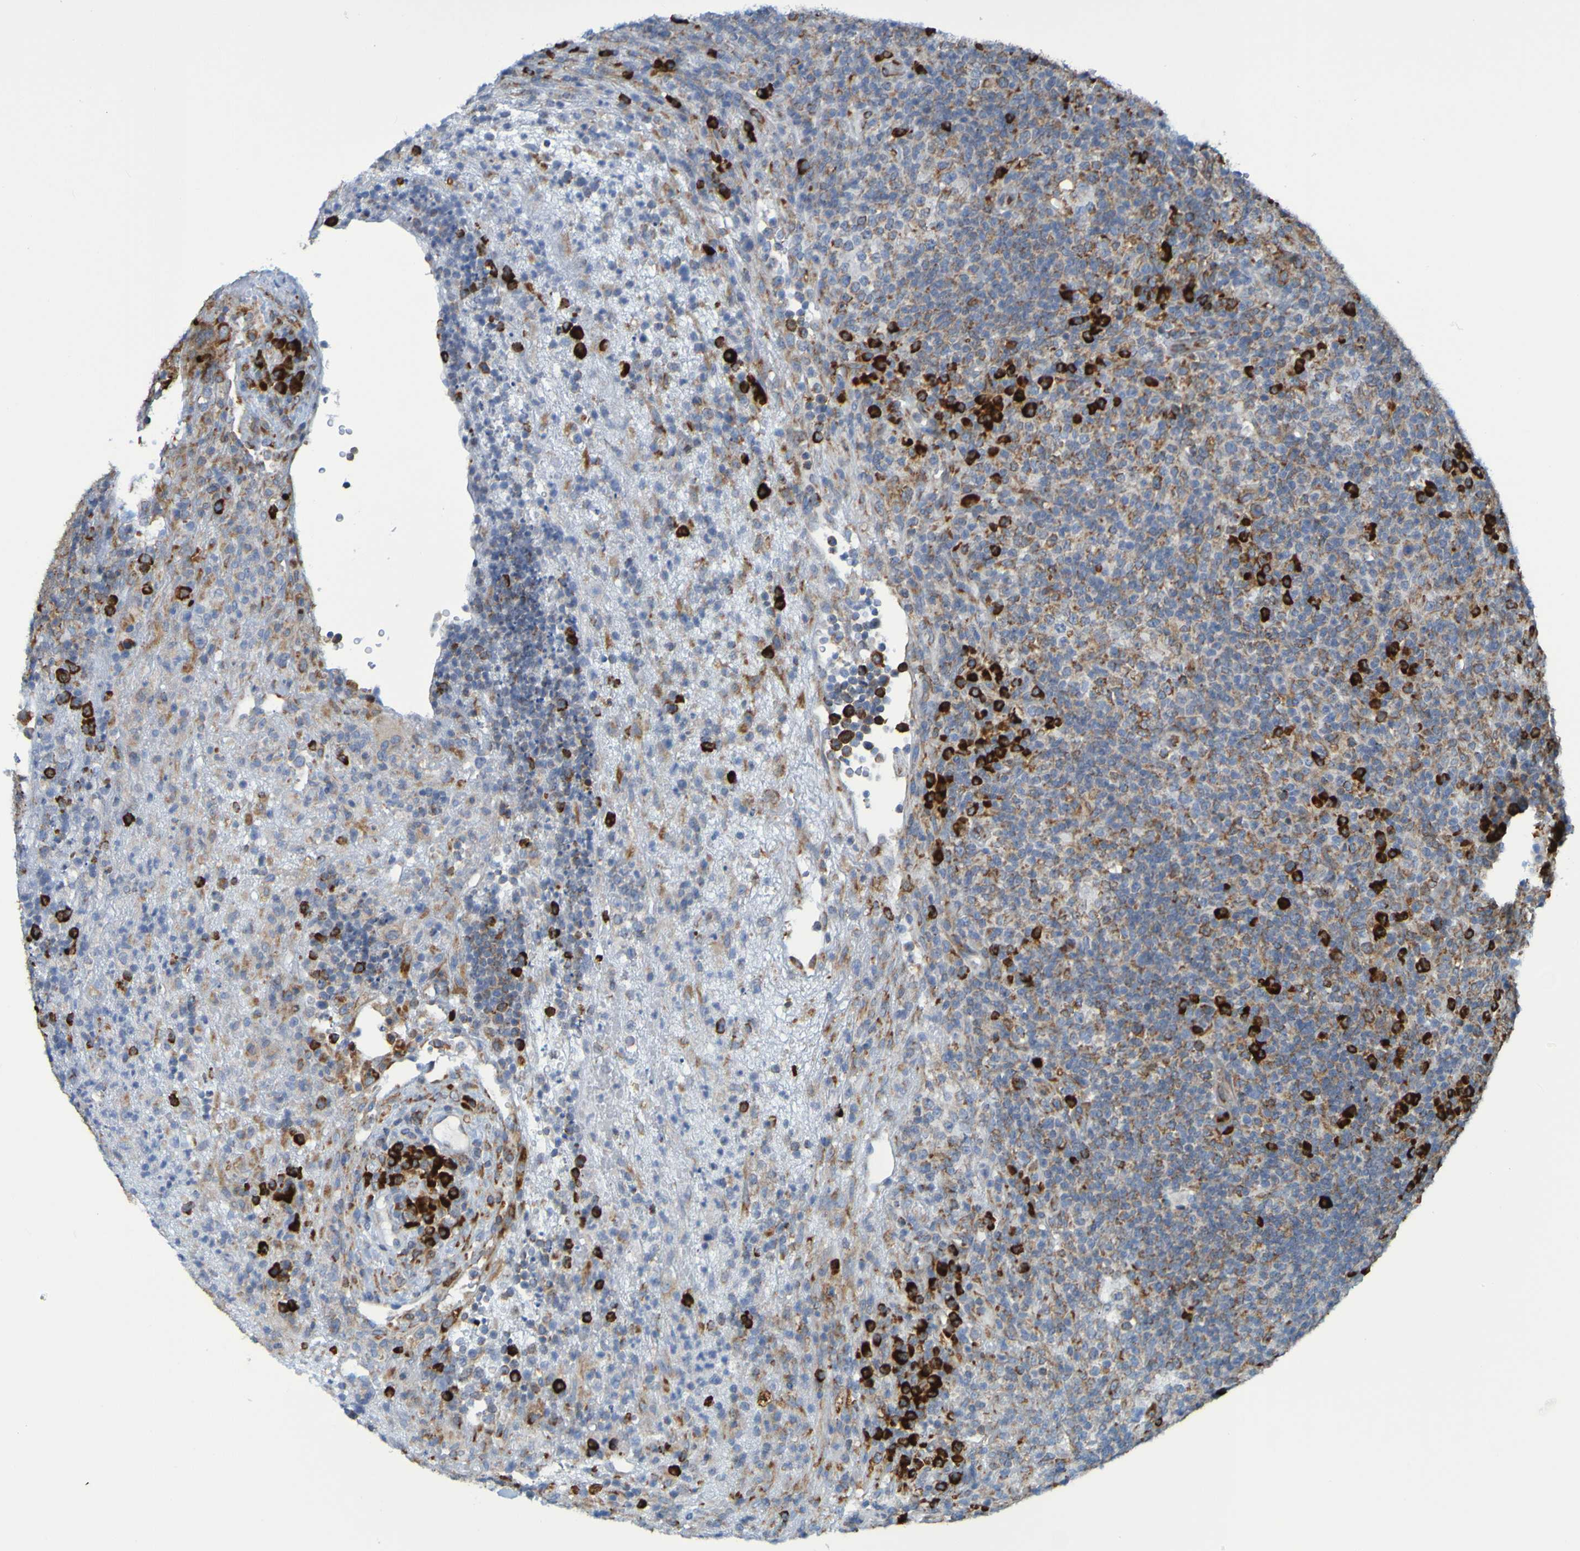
{"staining": {"intensity": "weak", "quantity": "25%-75%", "location": "cytoplasmic/membranous"}, "tissue": "lymphoma", "cell_type": "Tumor cells", "image_type": "cancer", "snomed": [{"axis": "morphology", "description": "Malignant lymphoma, non-Hodgkin's type, High grade"}, {"axis": "topography", "description": "Lymph node"}], "caption": "Lymphoma stained with a protein marker demonstrates weak staining in tumor cells.", "gene": "SSR1", "patient": {"sex": "female", "age": 76}}